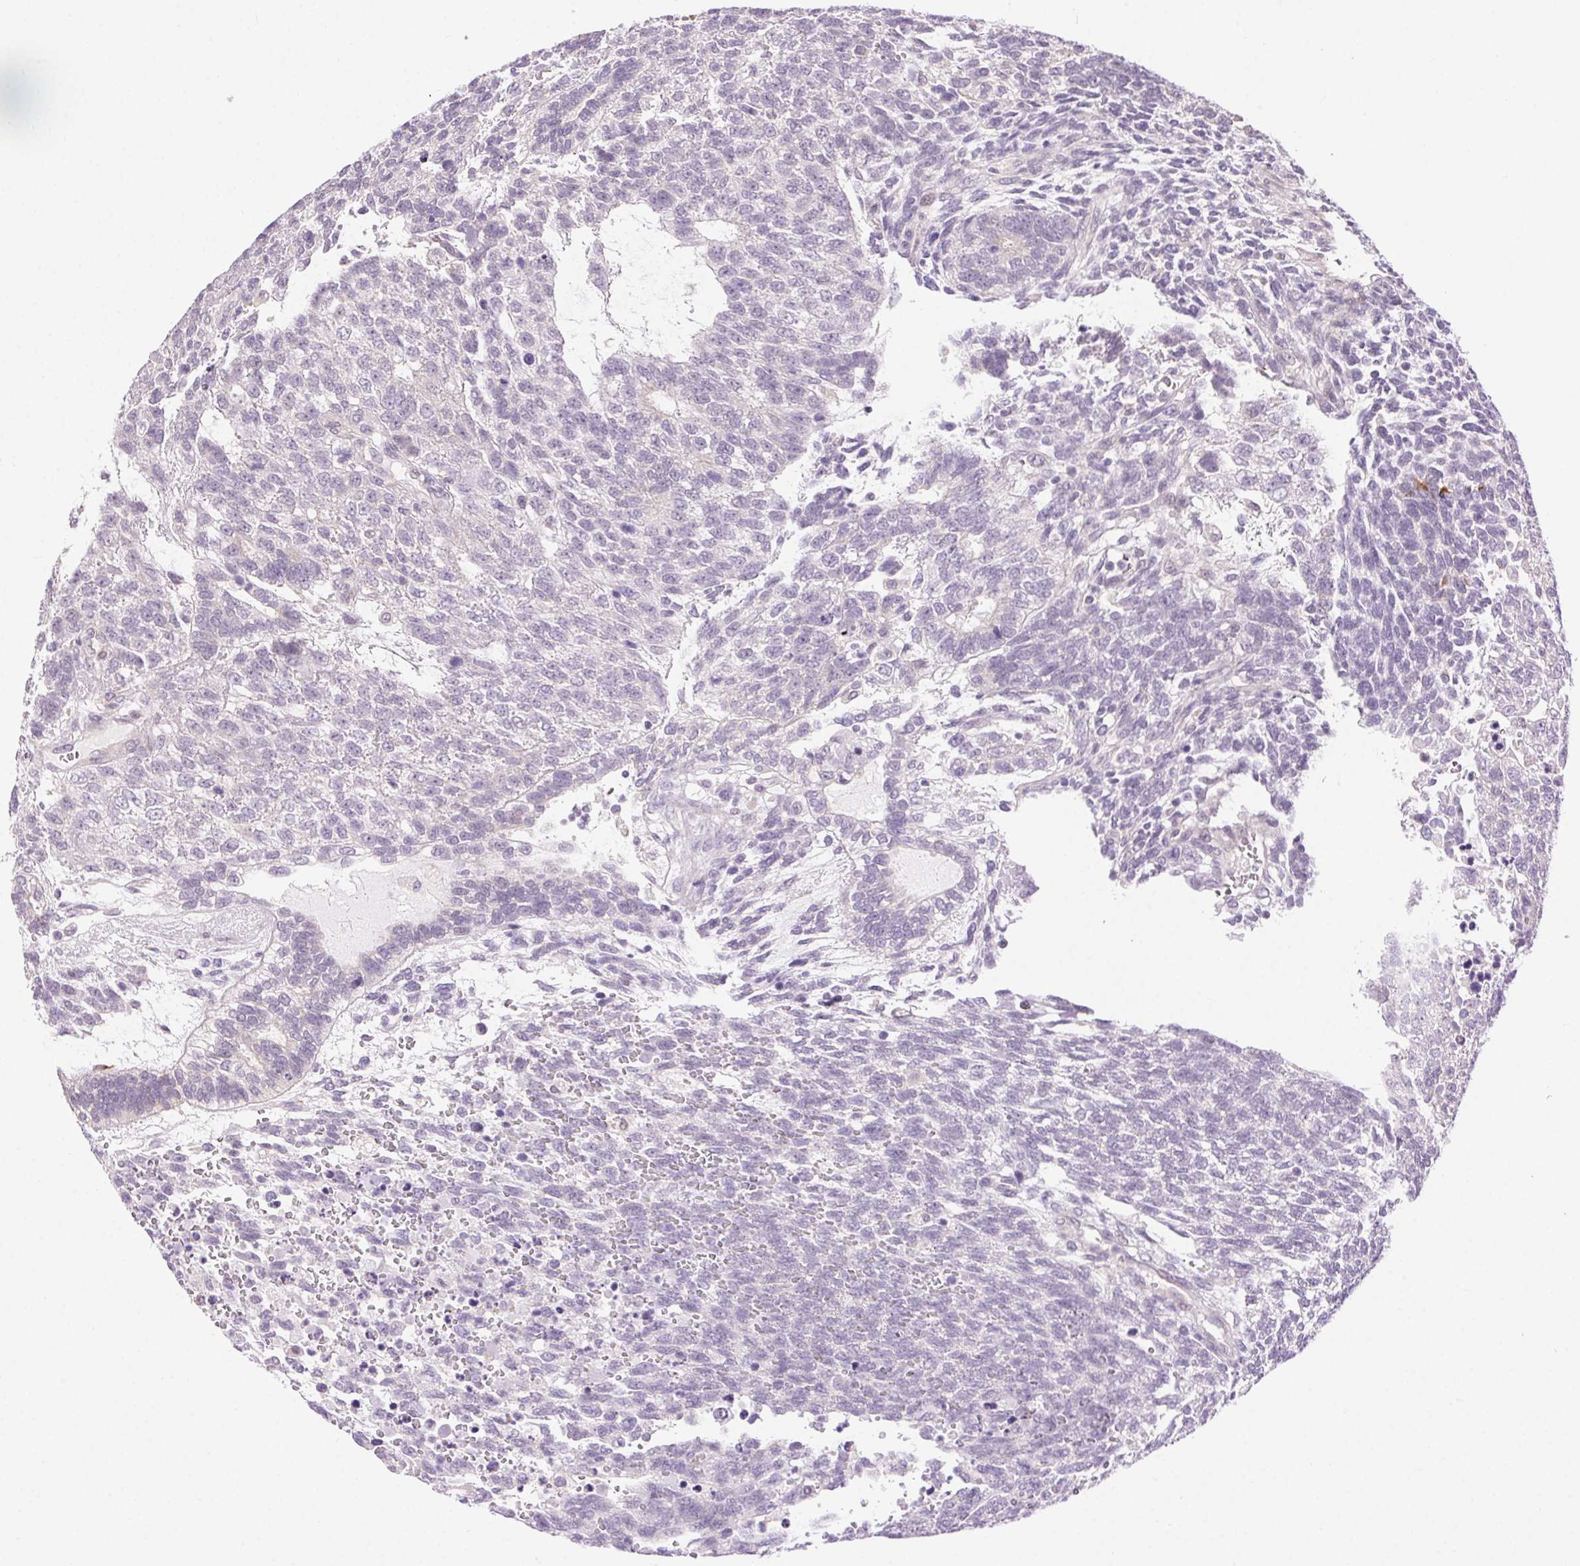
{"staining": {"intensity": "negative", "quantity": "none", "location": "none"}, "tissue": "testis cancer", "cell_type": "Tumor cells", "image_type": "cancer", "snomed": [{"axis": "morphology", "description": "Carcinoma, Embryonal, NOS"}, {"axis": "topography", "description": "Testis"}], "caption": "Immunohistochemical staining of human testis cancer (embryonal carcinoma) displays no significant expression in tumor cells.", "gene": "SYT11", "patient": {"sex": "male", "age": 23}}